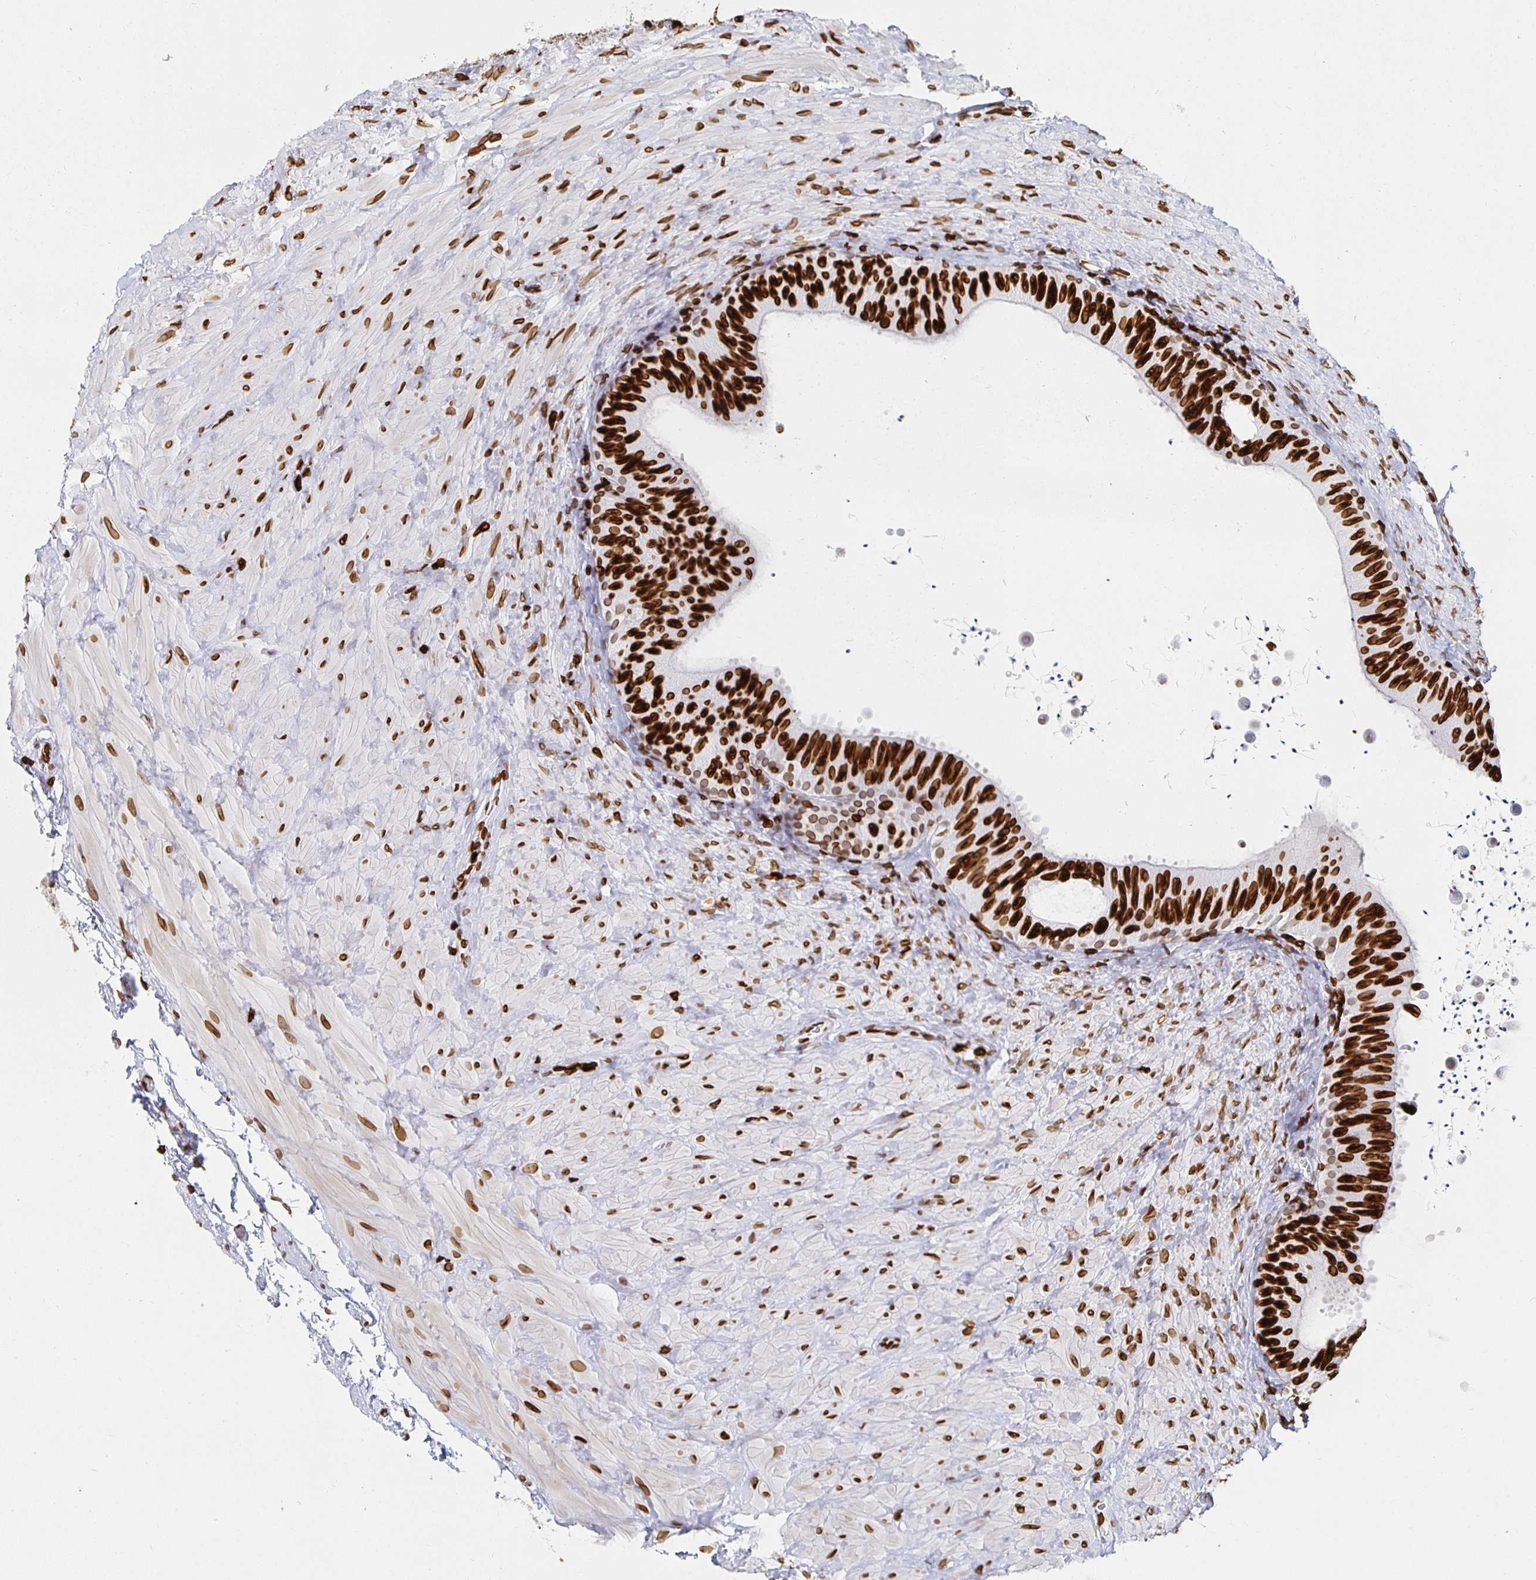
{"staining": {"intensity": "strong", "quantity": ">75%", "location": "cytoplasmic/membranous,nuclear"}, "tissue": "epididymis", "cell_type": "Glandular cells", "image_type": "normal", "snomed": [{"axis": "morphology", "description": "Normal tissue, NOS"}, {"axis": "topography", "description": "Epididymis, spermatic cord, NOS"}, {"axis": "topography", "description": "Epididymis"}], "caption": "Immunohistochemistry (IHC) of unremarkable human epididymis demonstrates high levels of strong cytoplasmic/membranous,nuclear staining in approximately >75% of glandular cells.", "gene": "LMNB1", "patient": {"sex": "male", "age": 31}}